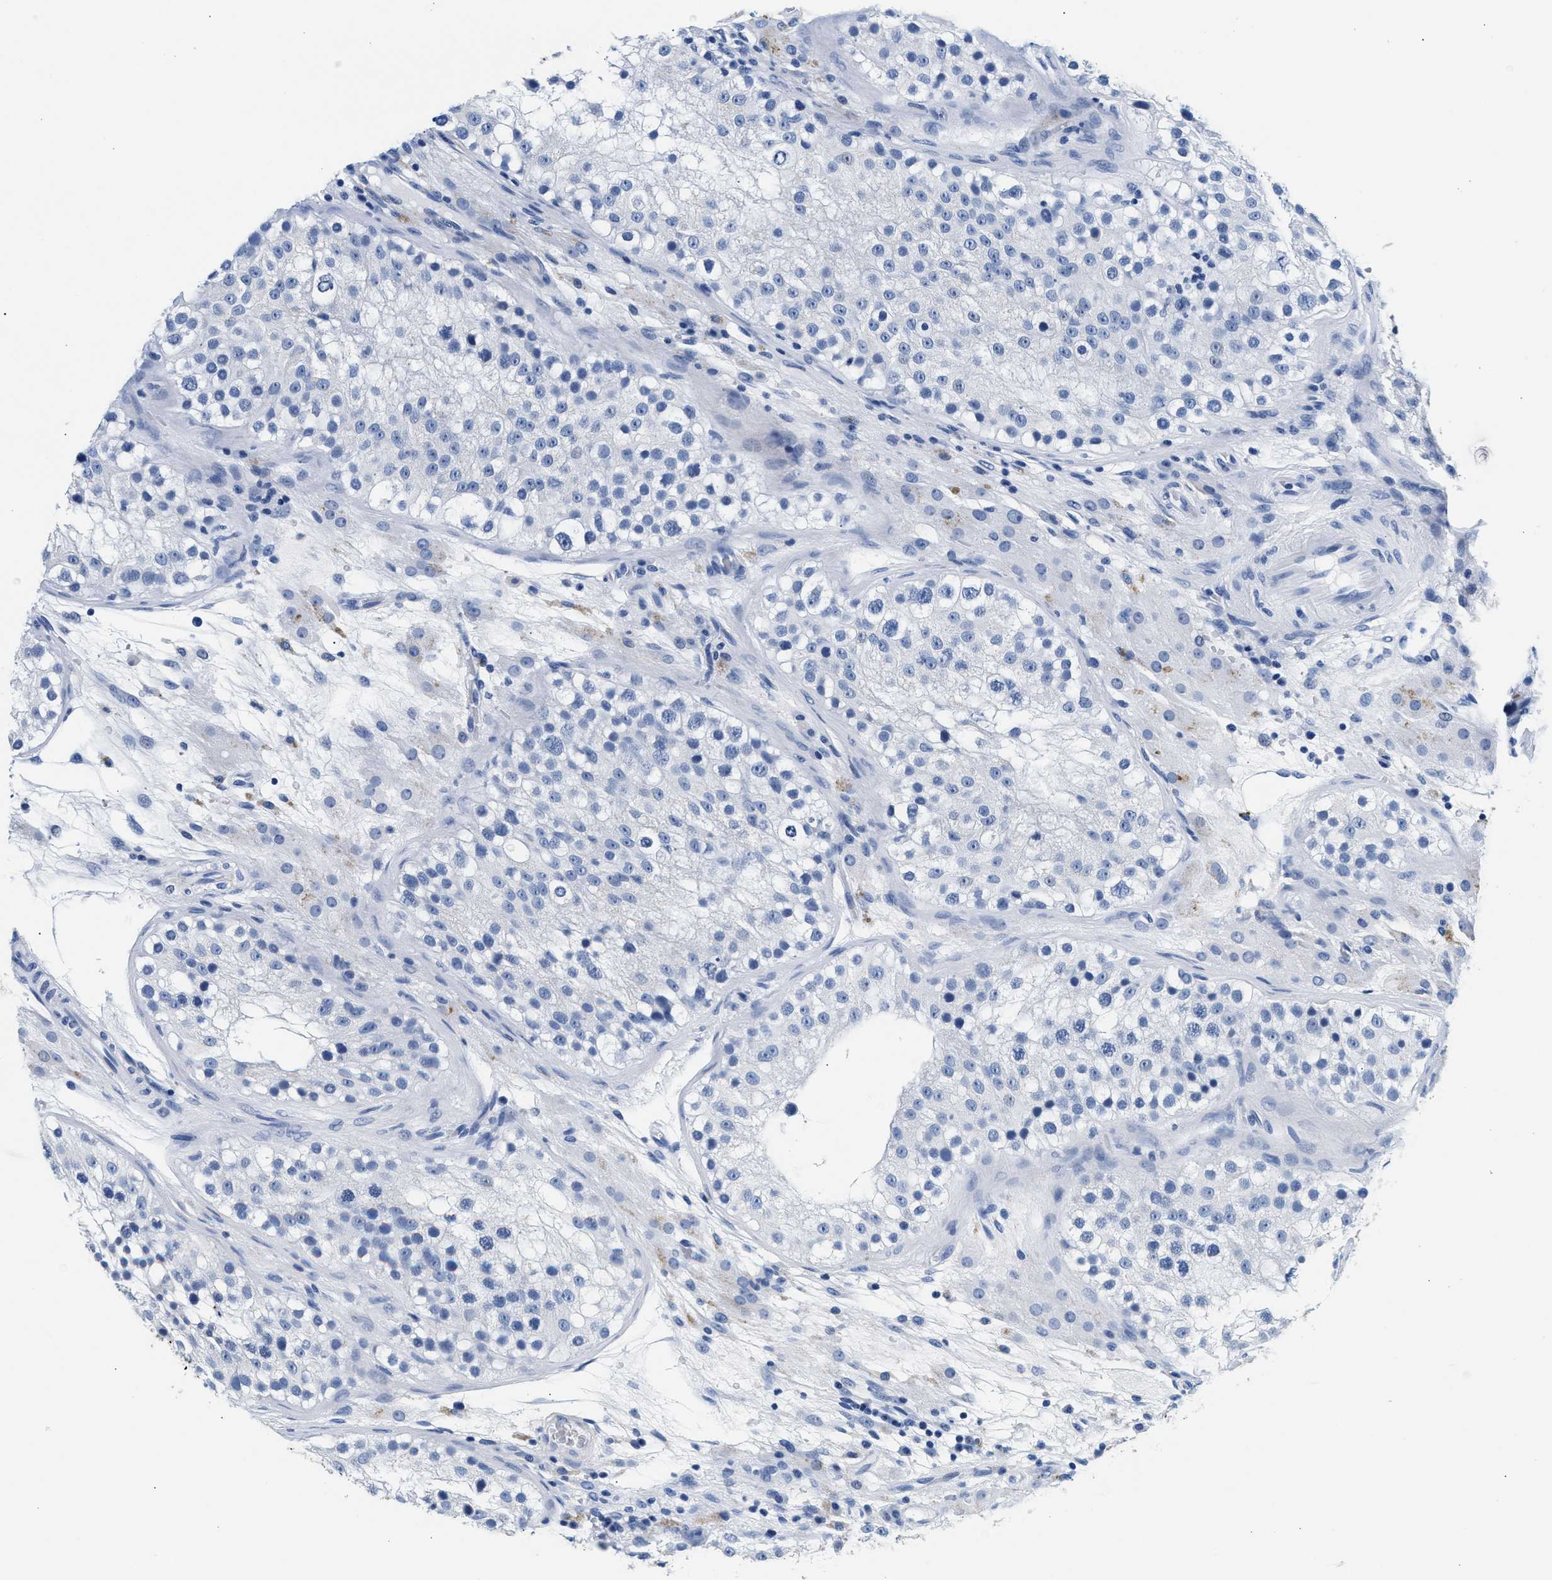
{"staining": {"intensity": "negative", "quantity": "none", "location": "none"}, "tissue": "testis", "cell_type": "Cells in seminiferous ducts", "image_type": "normal", "snomed": [{"axis": "morphology", "description": "Normal tissue, NOS"}, {"axis": "topography", "description": "Testis"}], "caption": "The image reveals no significant staining in cells in seminiferous ducts of testis.", "gene": "TNR", "patient": {"sex": "male", "age": 26}}